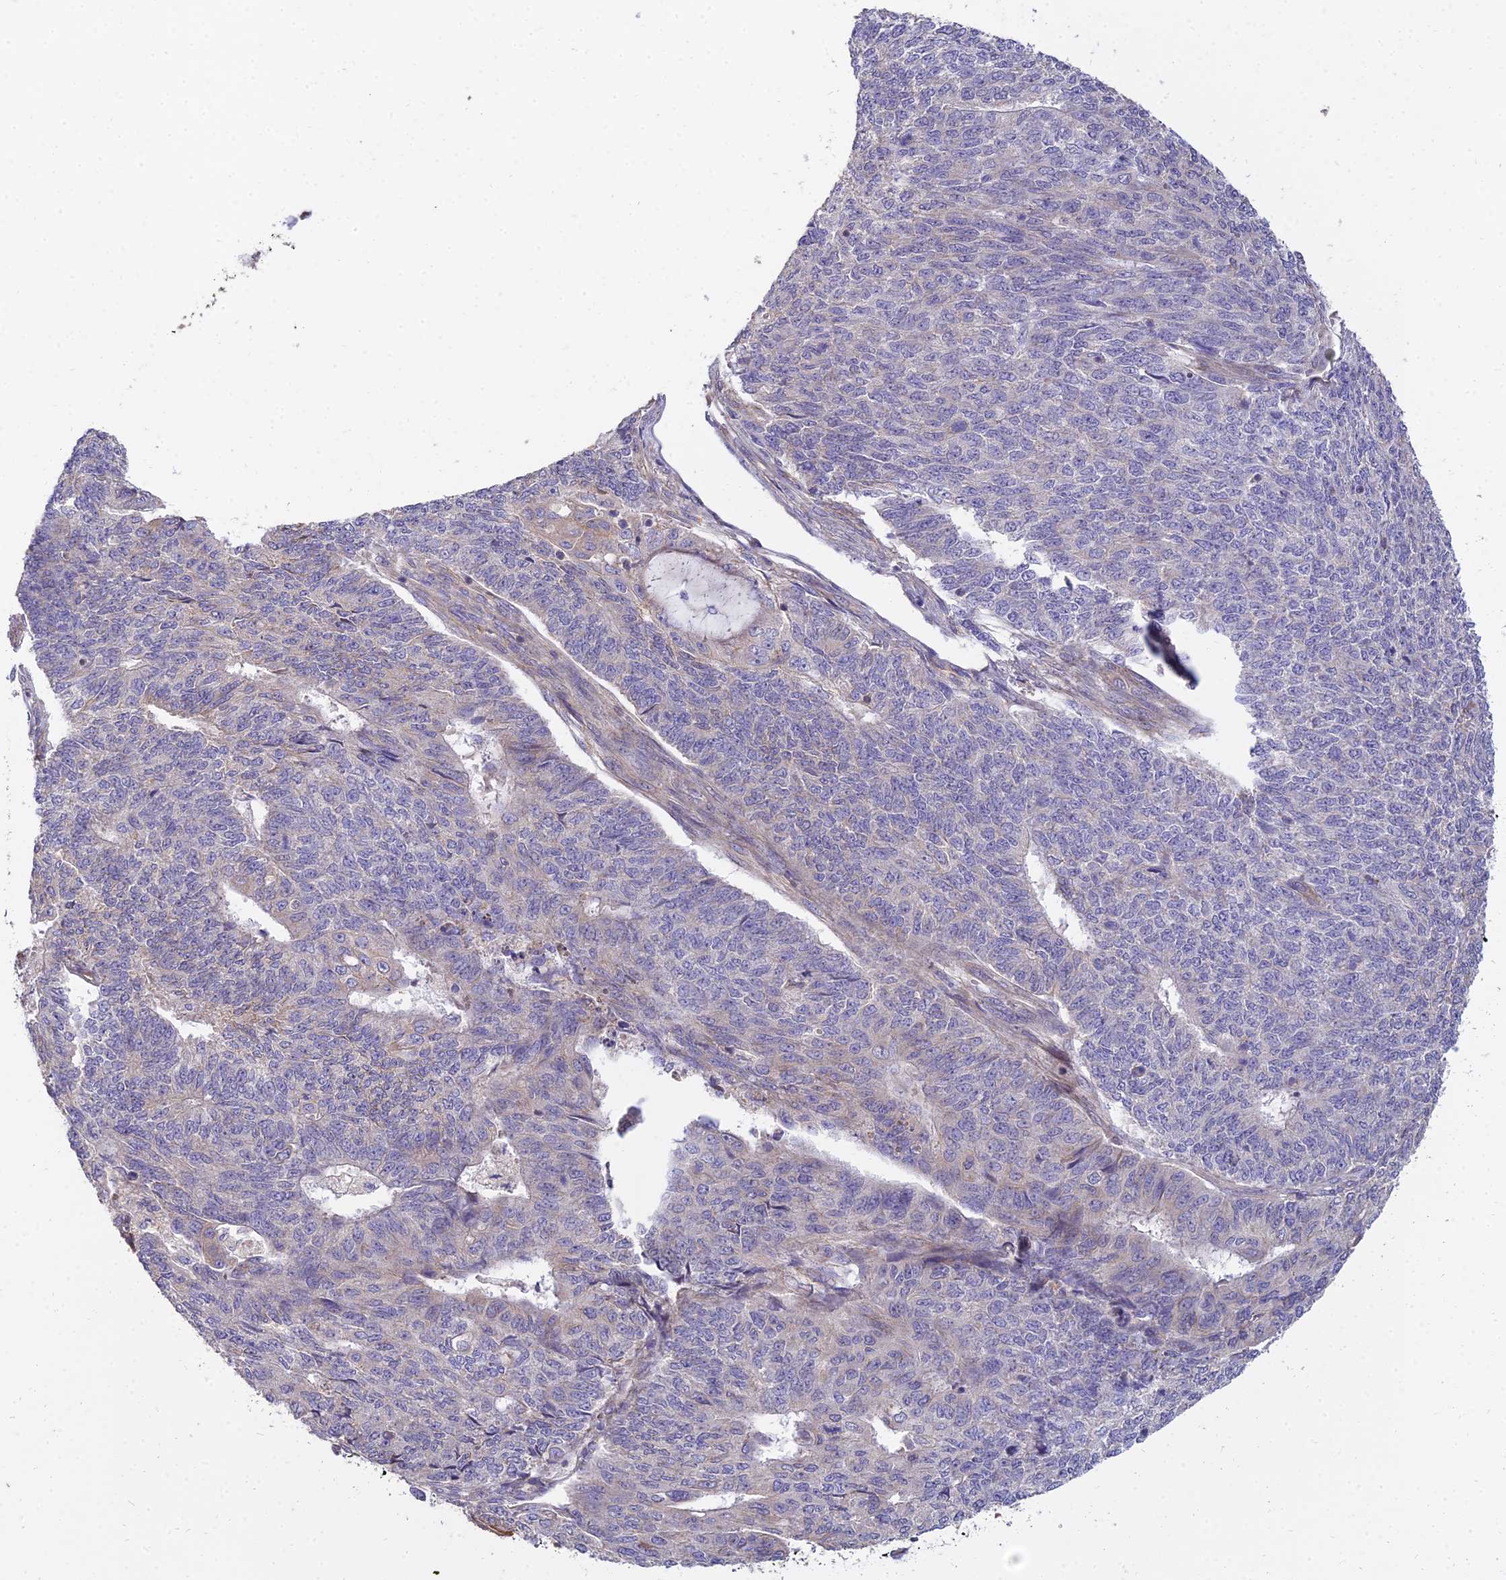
{"staining": {"intensity": "negative", "quantity": "none", "location": "none"}, "tissue": "endometrial cancer", "cell_type": "Tumor cells", "image_type": "cancer", "snomed": [{"axis": "morphology", "description": "Adenocarcinoma, NOS"}, {"axis": "topography", "description": "Endometrium"}], "caption": "A high-resolution micrograph shows IHC staining of endometrial cancer (adenocarcinoma), which displays no significant expression in tumor cells. (Brightfield microscopy of DAB (3,3'-diaminobenzidine) immunohistochemistry at high magnification).", "gene": "ARL8B", "patient": {"sex": "female", "age": 32}}